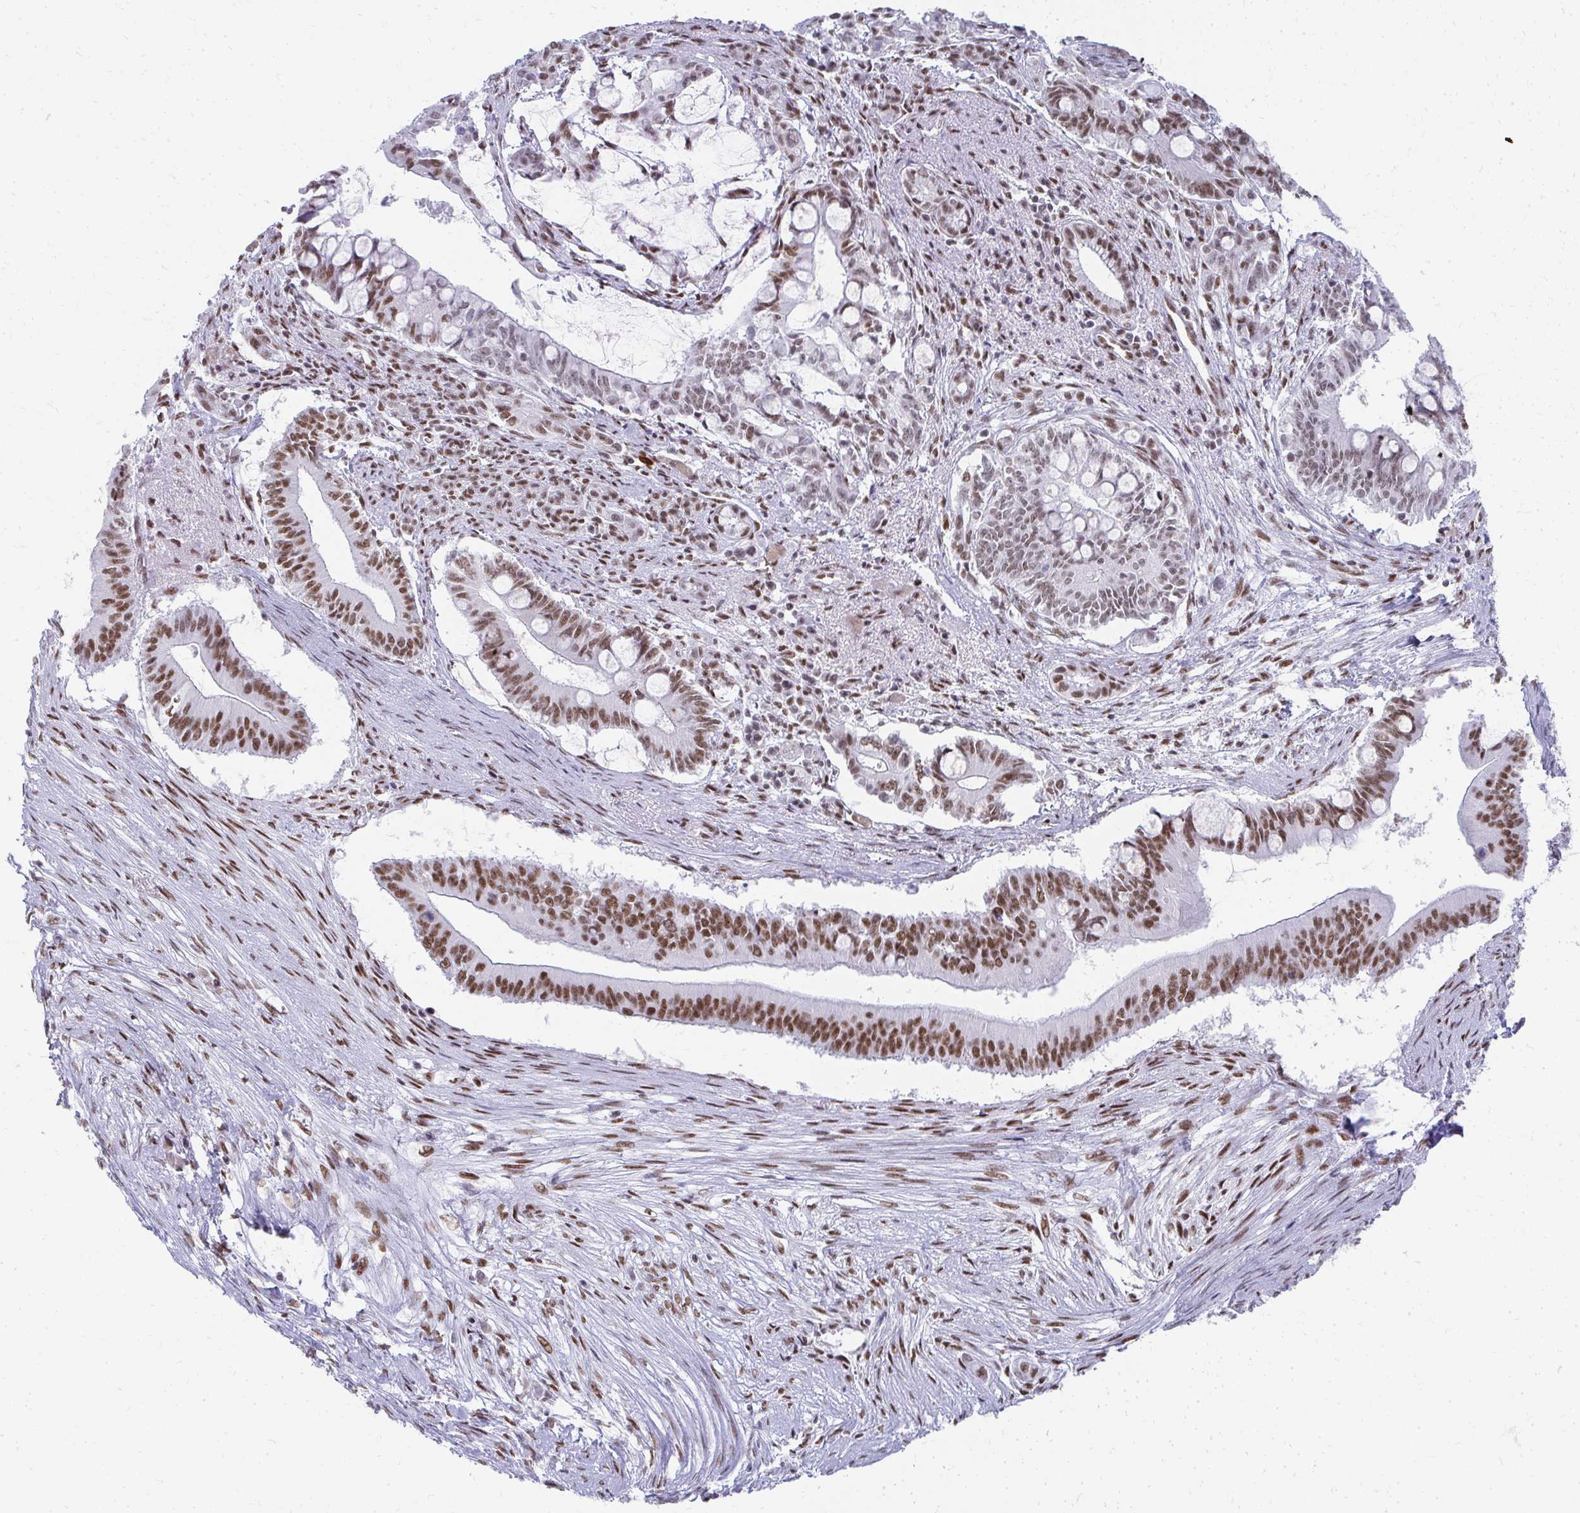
{"staining": {"intensity": "moderate", "quantity": ">75%", "location": "nuclear"}, "tissue": "pancreatic cancer", "cell_type": "Tumor cells", "image_type": "cancer", "snomed": [{"axis": "morphology", "description": "Adenocarcinoma, NOS"}, {"axis": "topography", "description": "Pancreas"}], "caption": "A photomicrograph of human pancreatic cancer stained for a protein shows moderate nuclear brown staining in tumor cells. (DAB IHC with brightfield microscopy, high magnification).", "gene": "CREBBP", "patient": {"sex": "male", "age": 68}}